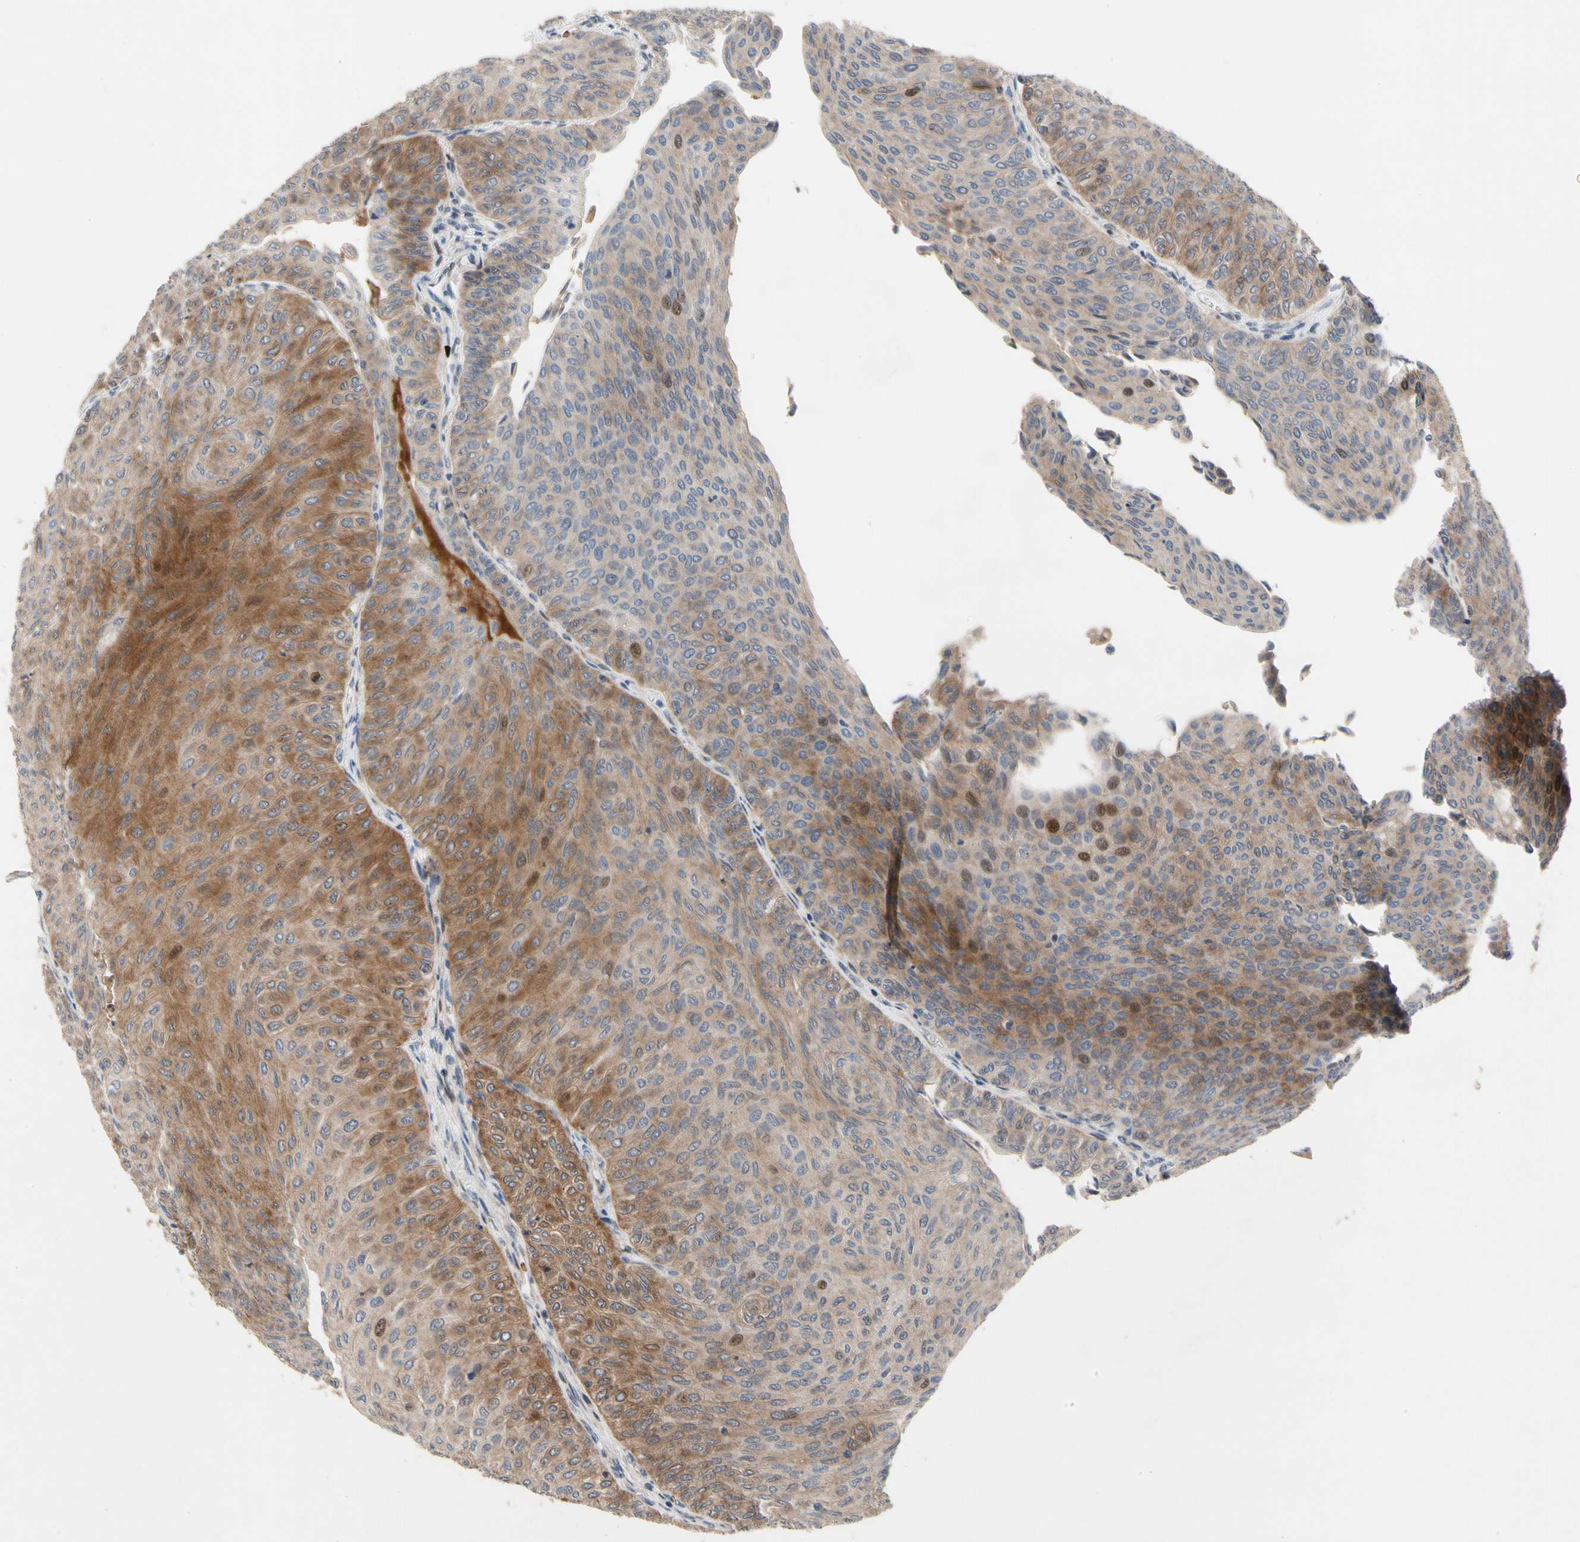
{"staining": {"intensity": "moderate", "quantity": "25%-75%", "location": "cytoplasmic/membranous,nuclear"}, "tissue": "urothelial cancer", "cell_type": "Tumor cells", "image_type": "cancer", "snomed": [{"axis": "morphology", "description": "Urothelial carcinoma, Low grade"}, {"axis": "topography", "description": "Urinary bladder"}], "caption": "A micrograph showing moderate cytoplasmic/membranous and nuclear expression in about 25%-75% of tumor cells in low-grade urothelial carcinoma, as visualized by brown immunohistochemical staining.", "gene": "HMGCR", "patient": {"sex": "male", "age": 78}}